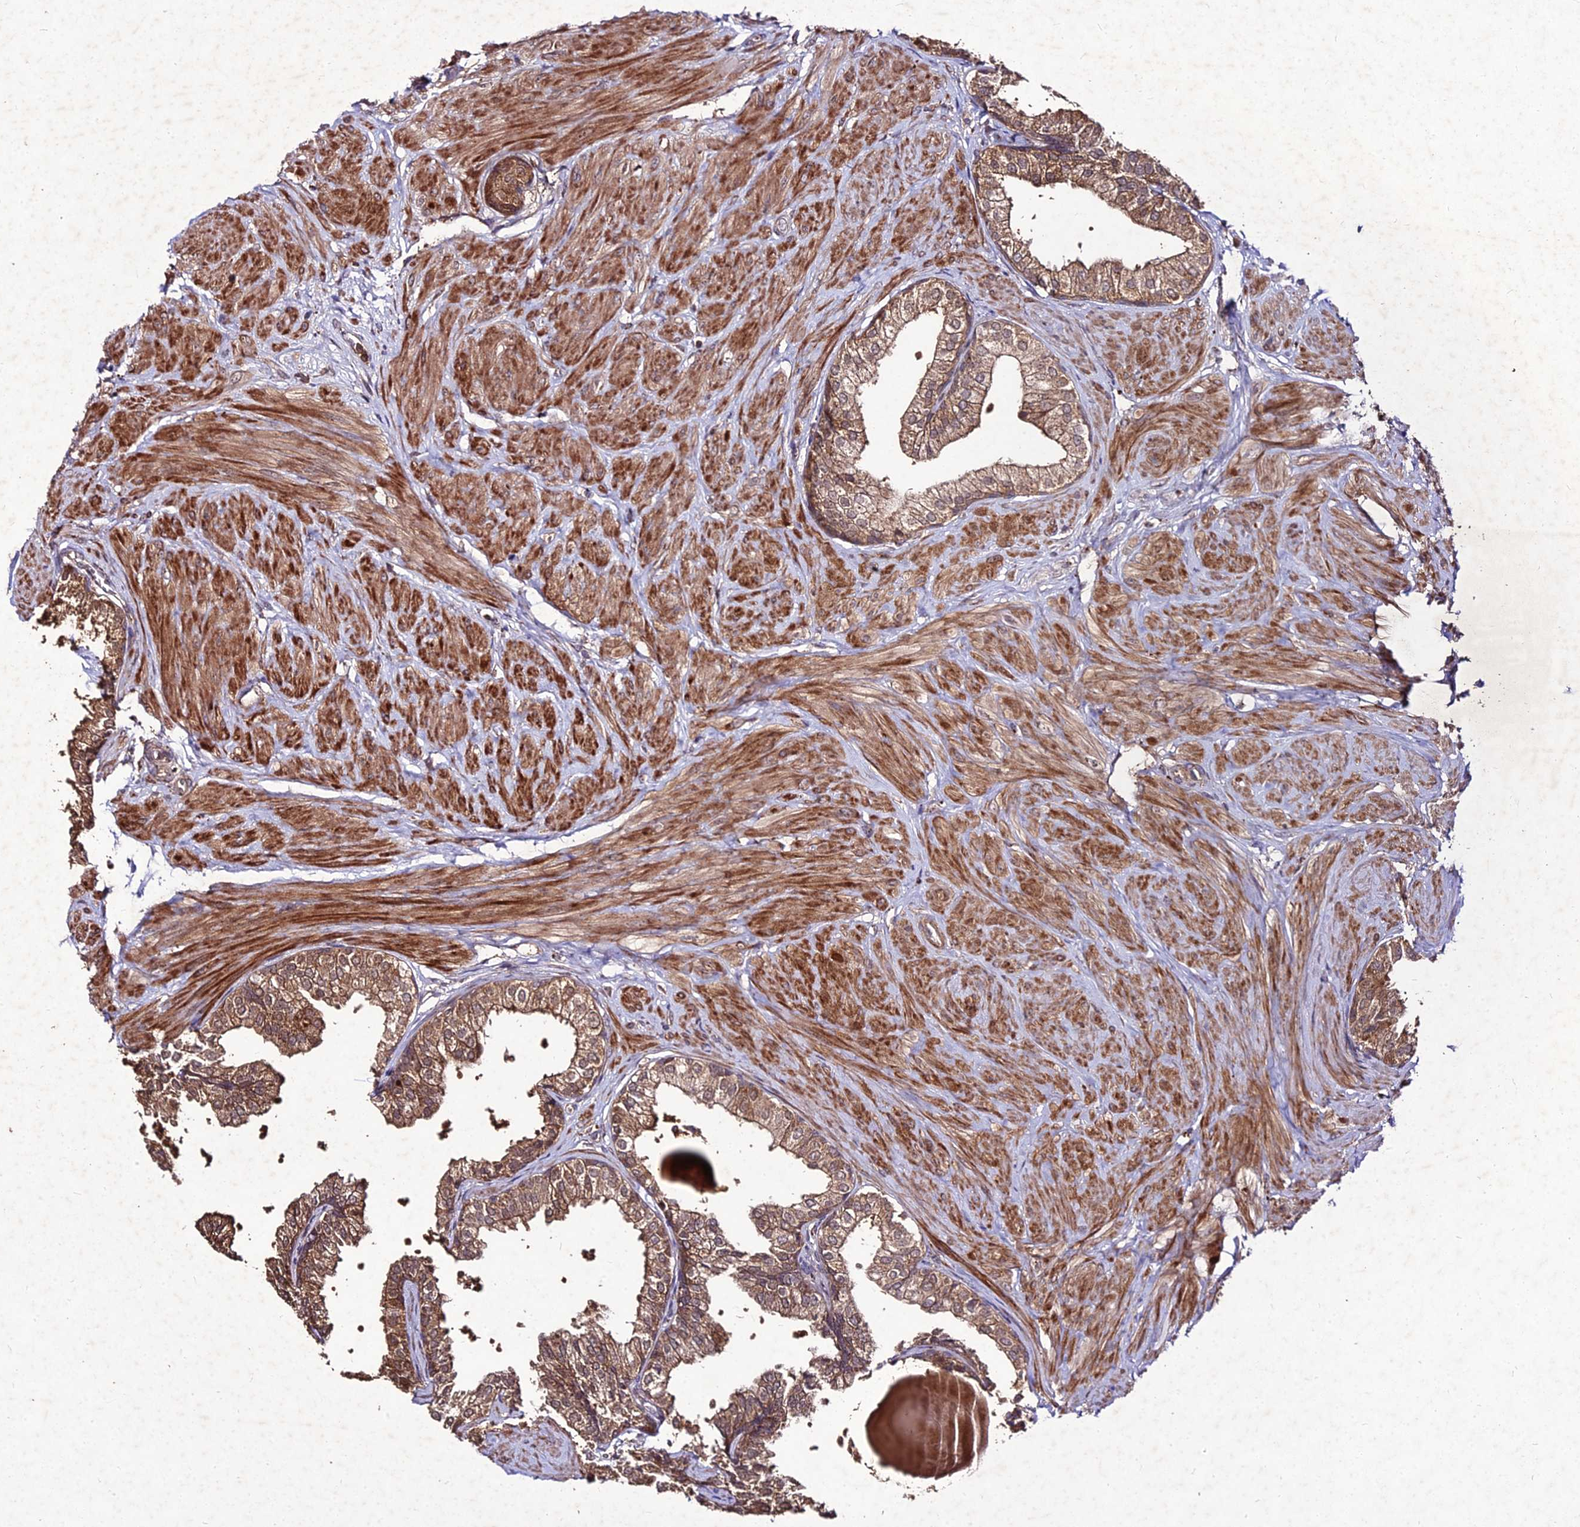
{"staining": {"intensity": "strong", "quantity": ">75%", "location": "cytoplasmic/membranous"}, "tissue": "prostate", "cell_type": "Glandular cells", "image_type": "normal", "snomed": [{"axis": "morphology", "description": "Normal tissue, NOS"}, {"axis": "topography", "description": "Prostate"}], "caption": "A brown stain highlights strong cytoplasmic/membranous positivity of a protein in glandular cells of unremarkable prostate.", "gene": "ZNF766", "patient": {"sex": "male", "age": 48}}